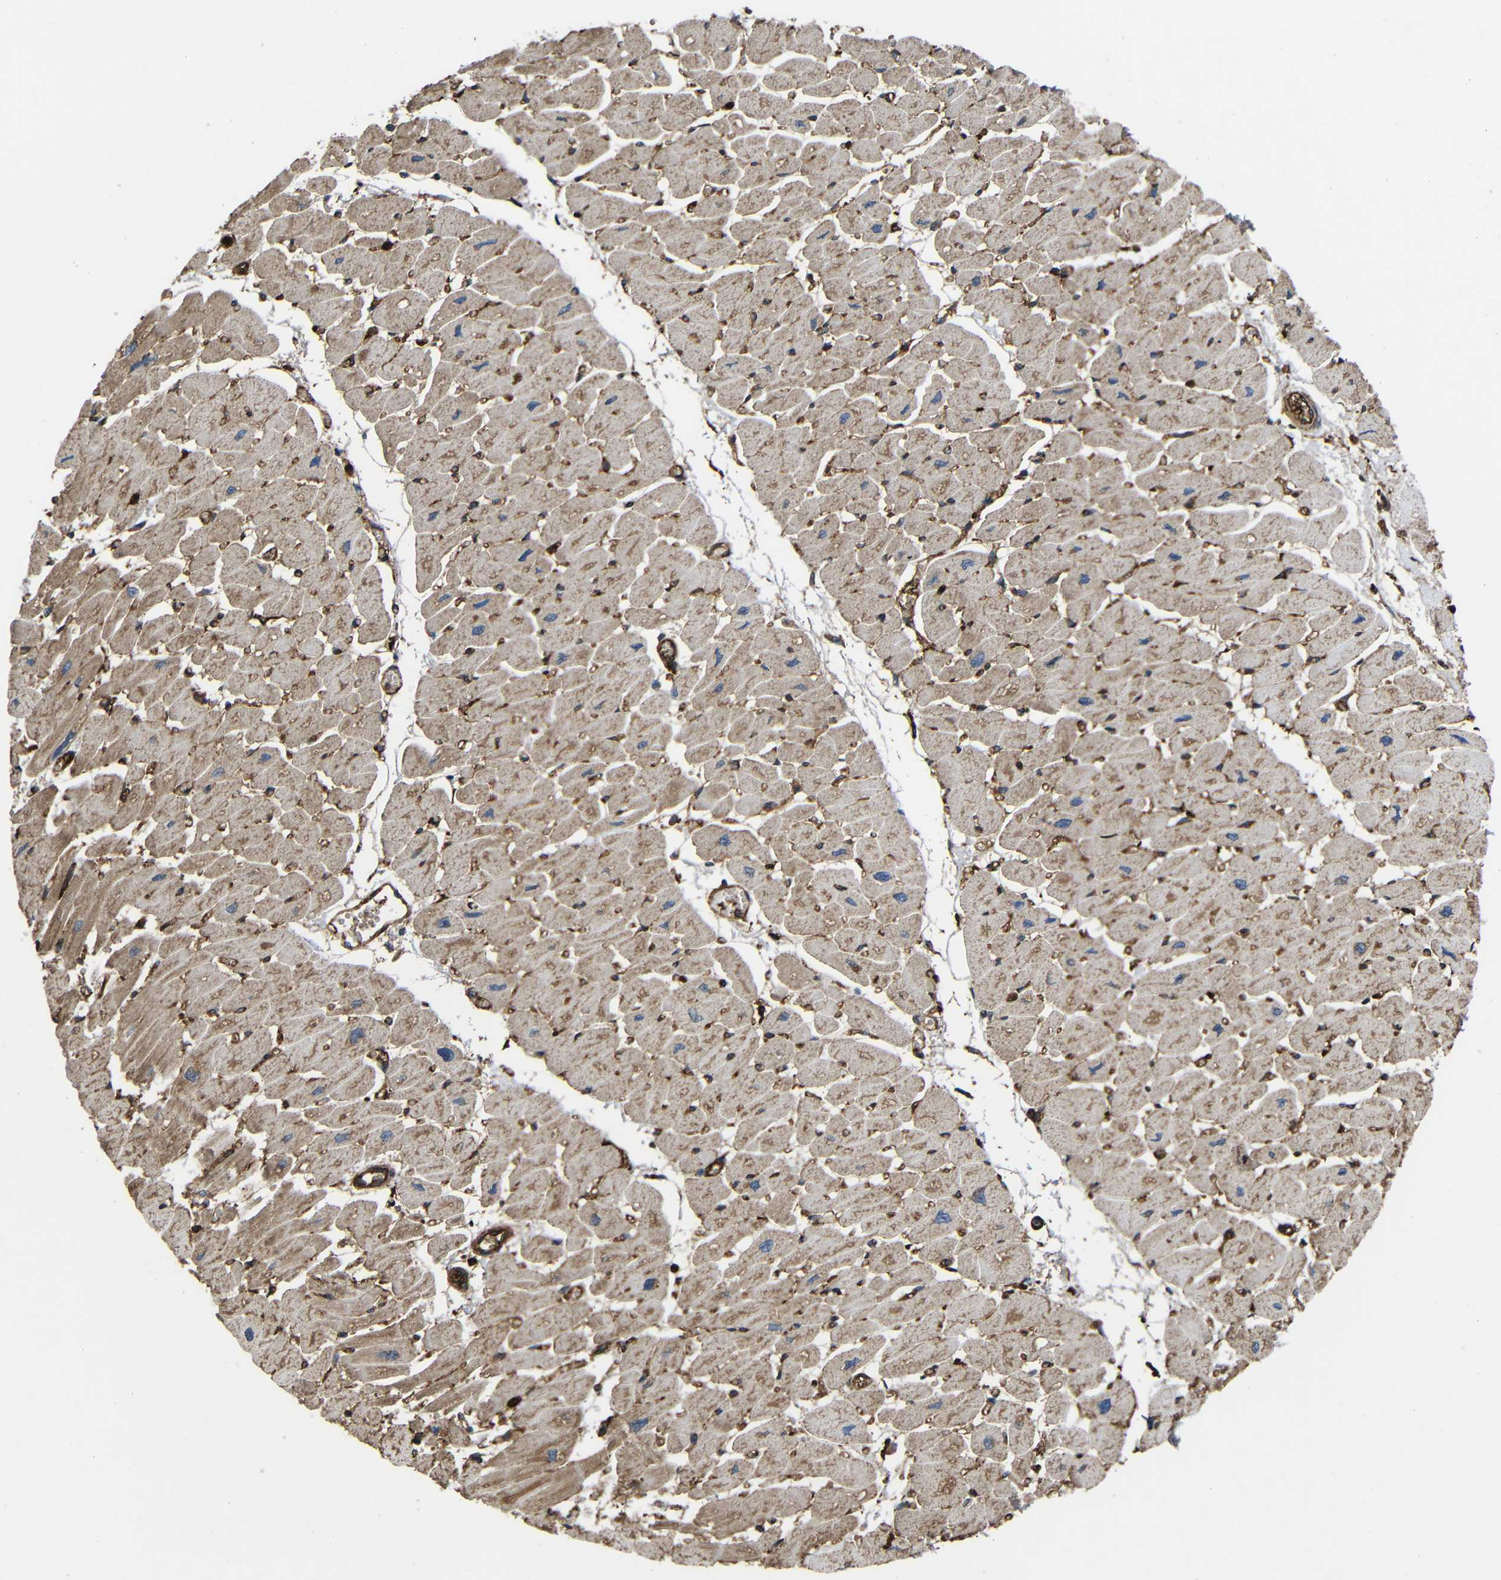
{"staining": {"intensity": "weak", "quantity": "25%-75%", "location": "cytoplasmic/membranous"}, "tissue": "heart muscle", "cell_type": "Cardiomyocytes", "image_type": "normal", "snomed": [{"axis": "morphology", "description": "Normal tissue, NOS"}, {"axis": "topography", "description": "Heart"}], "caption": "This image reveals IHC staining of benign heart muscle, with low weak cytoplasmic/membranous staining in approximately 25%-75% of cardiomyocytes.", "gene": "TREM2", "patient": {"sex": "female", "age": 54}}